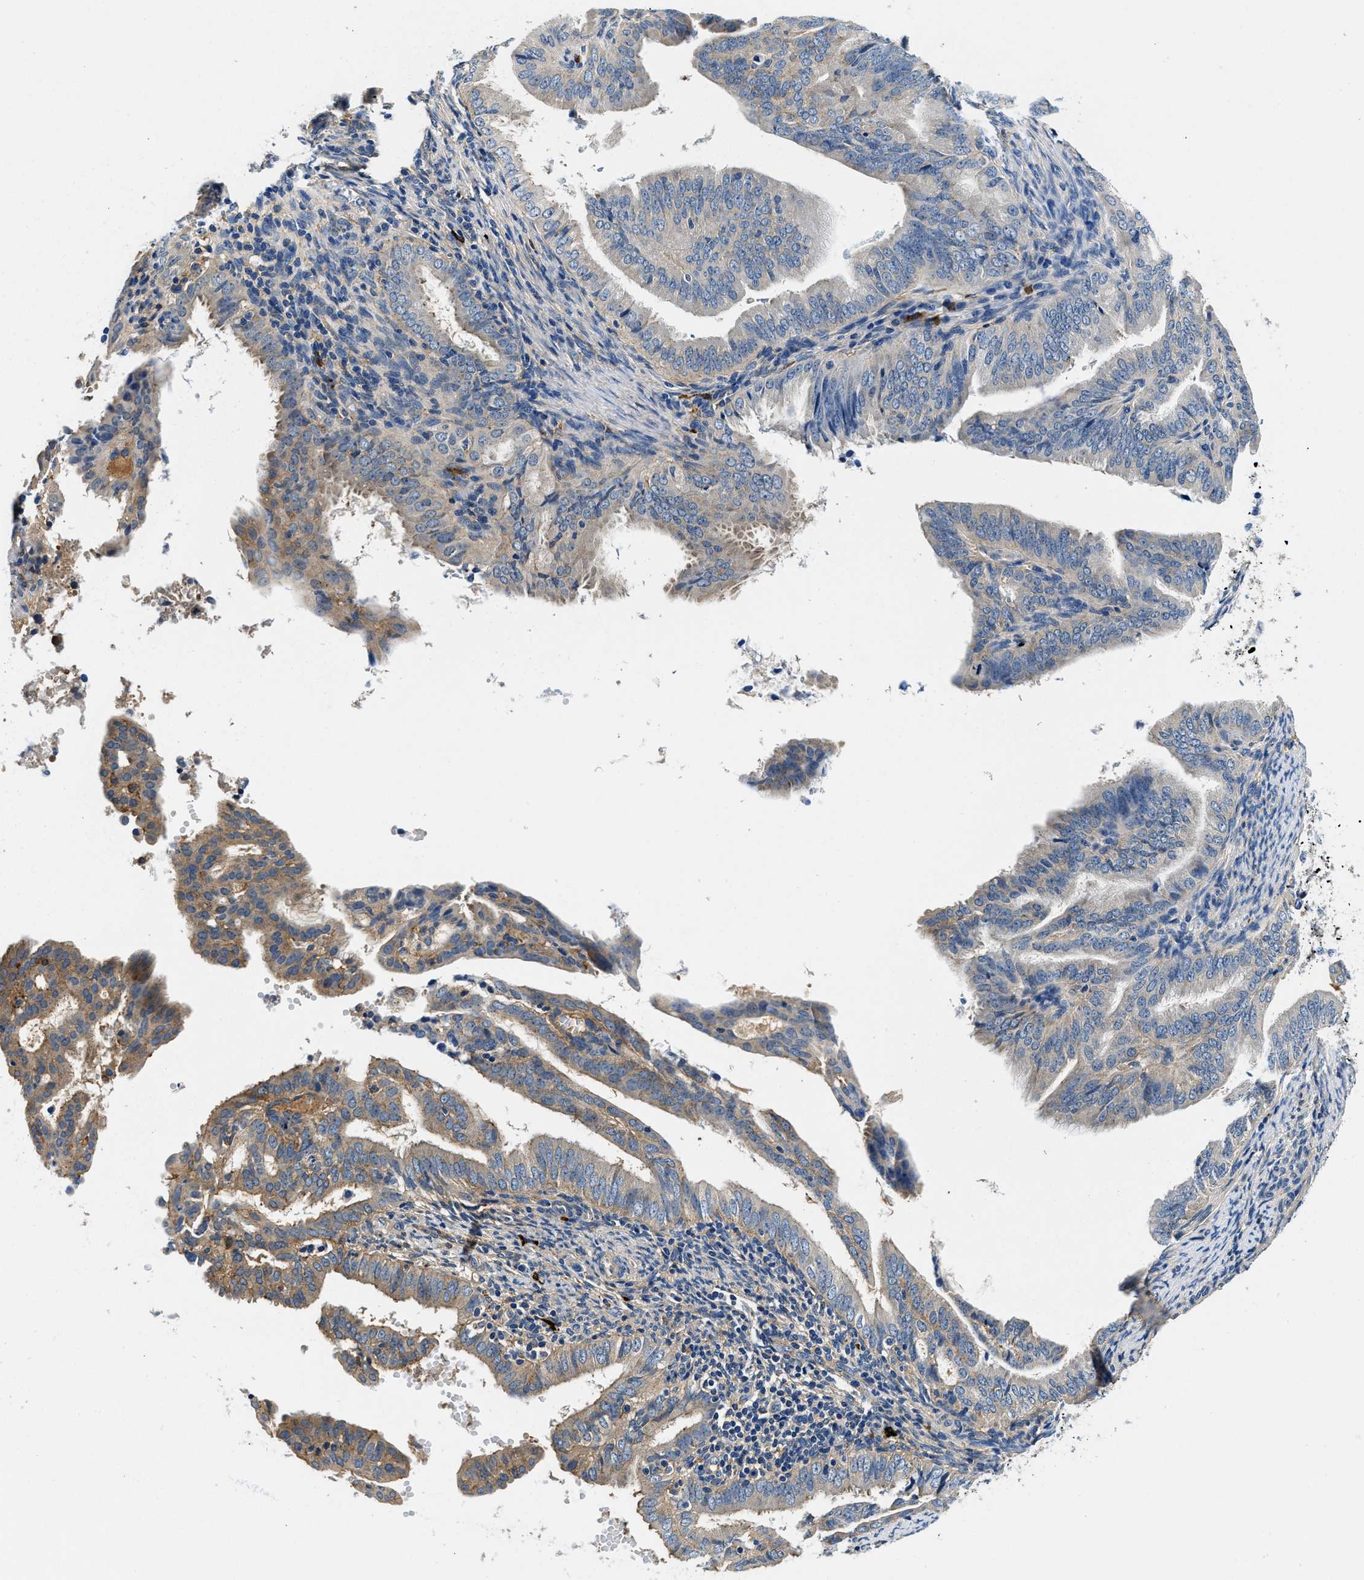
{"staining": {"intensity": "moderate", "quantity": "25%-75%", "location": "cytoplasmic/membranous"}, "tissue": "endometrial cancer", "cell_type": "Tumor cells", "image_type": "cancer", "snomed": [{"axis": "morphology", "description": "Adenocarcinoma, NOS"}, {"axis": "topography", "description": "Endometrium"}], "caption": "Tumor cells display medium levels of moderate cytoplasmic/membranous staining in approximately 25%-75% of cells in human adenocarcinoma (endometrial). The protein of interest is stained brown, and the nuclei are stained in blue (DAB (3,3'-diaminobenzidine) IHC with brightfield microscopy, high magnification).", "gene": "ZFAND3", "patient": {"sex": "female", "age": 58}}